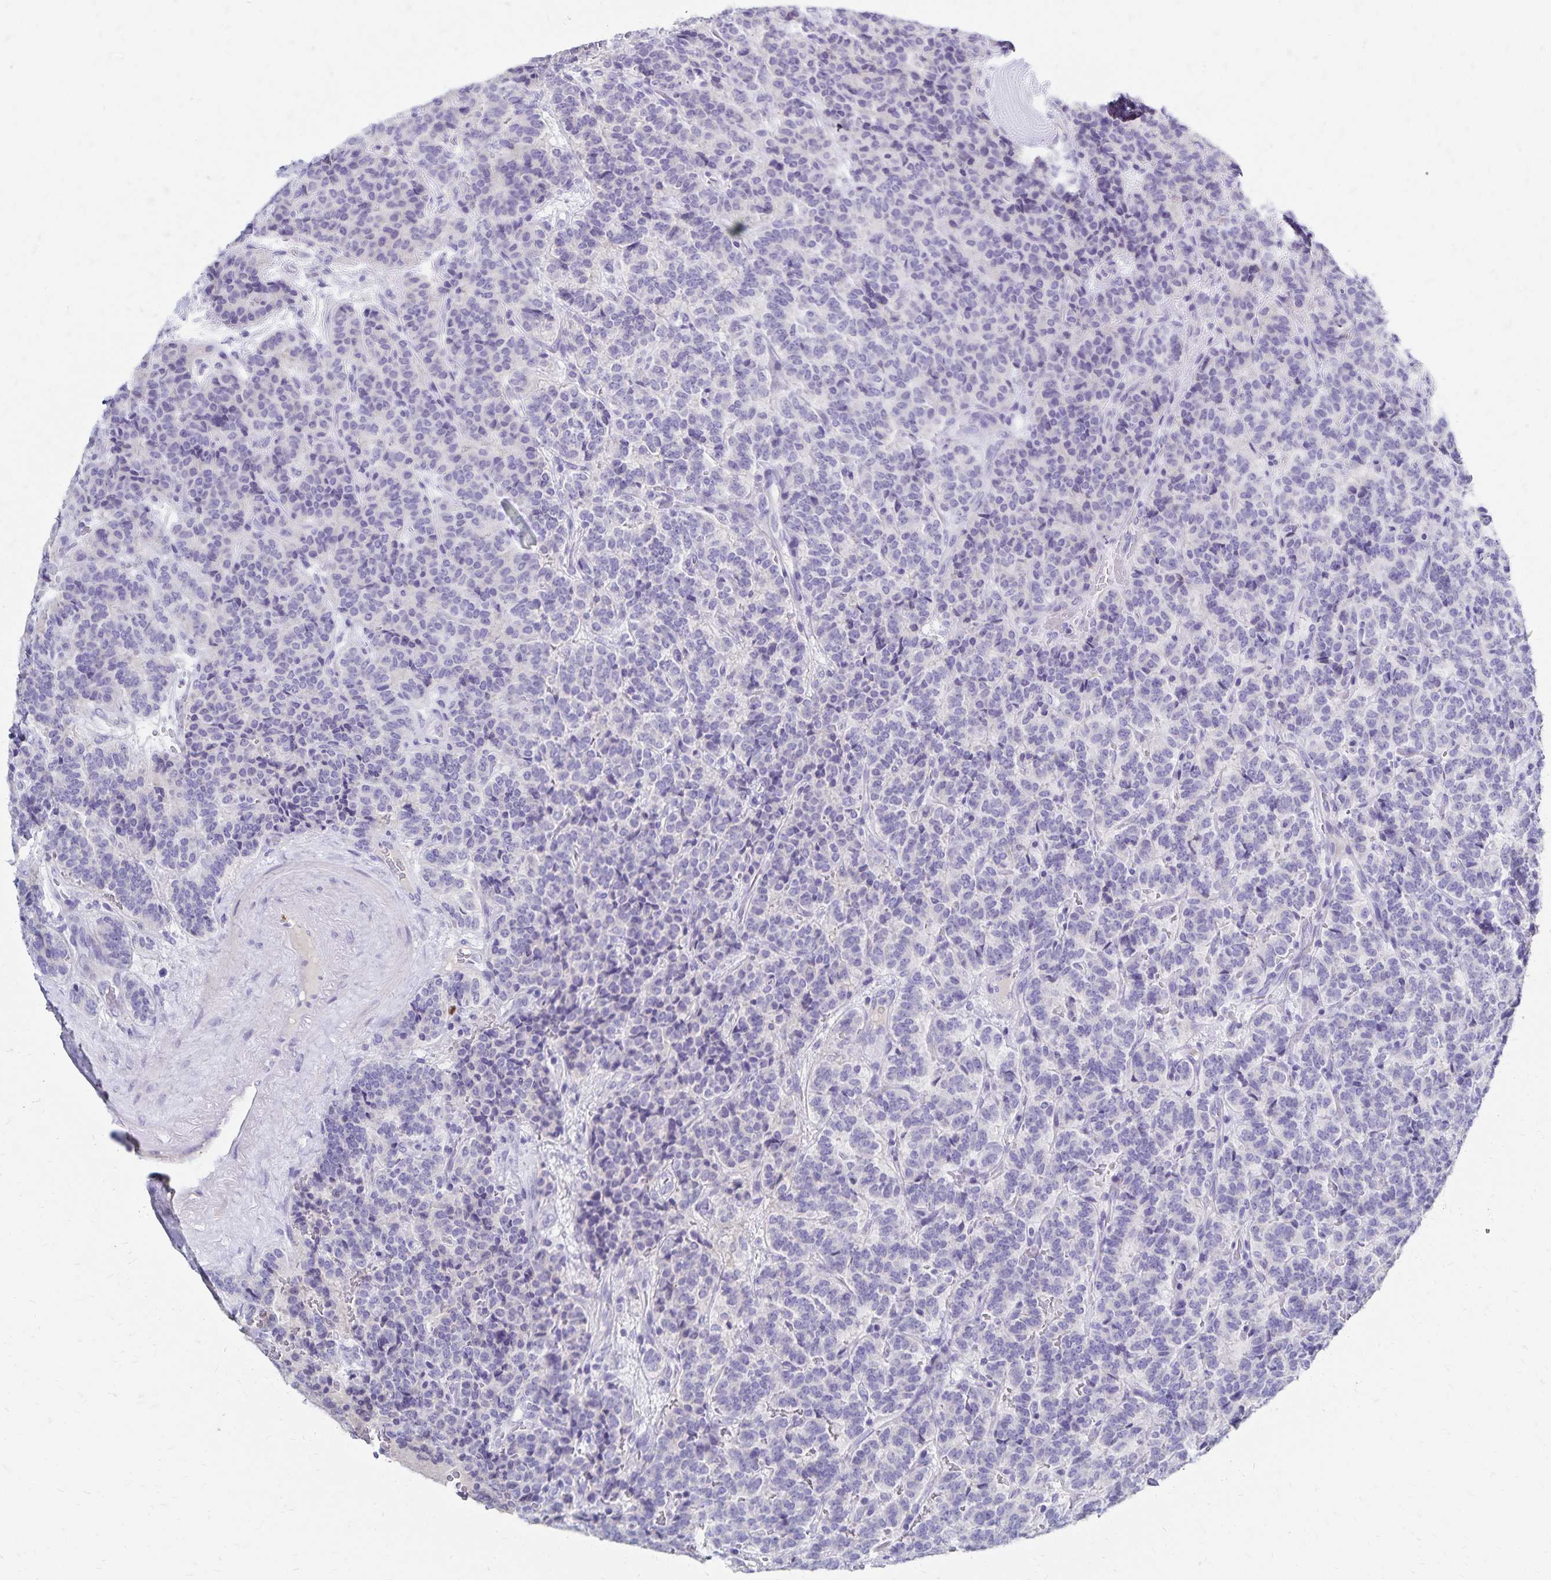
{"staining": {"intensity": "negative", "quantity": "none", "location": "none"}, "tissue": "carcinoid", "cell_type": "Tumor cells", "image_type": "cancer", "snomed": [{"axis": "morphology", "description": "Carcinoid, malignant, NOS"}, {"axis": "topography", "description": "Pancreas"}], "caption": "DAB (3,3'-diaminobenzidine) immunohistochemical staining of malignant carcinoid exhibits no significant expression in tumor cells.", "gene": "PAX5", "patient": {"sex": "male", "age": 36}}